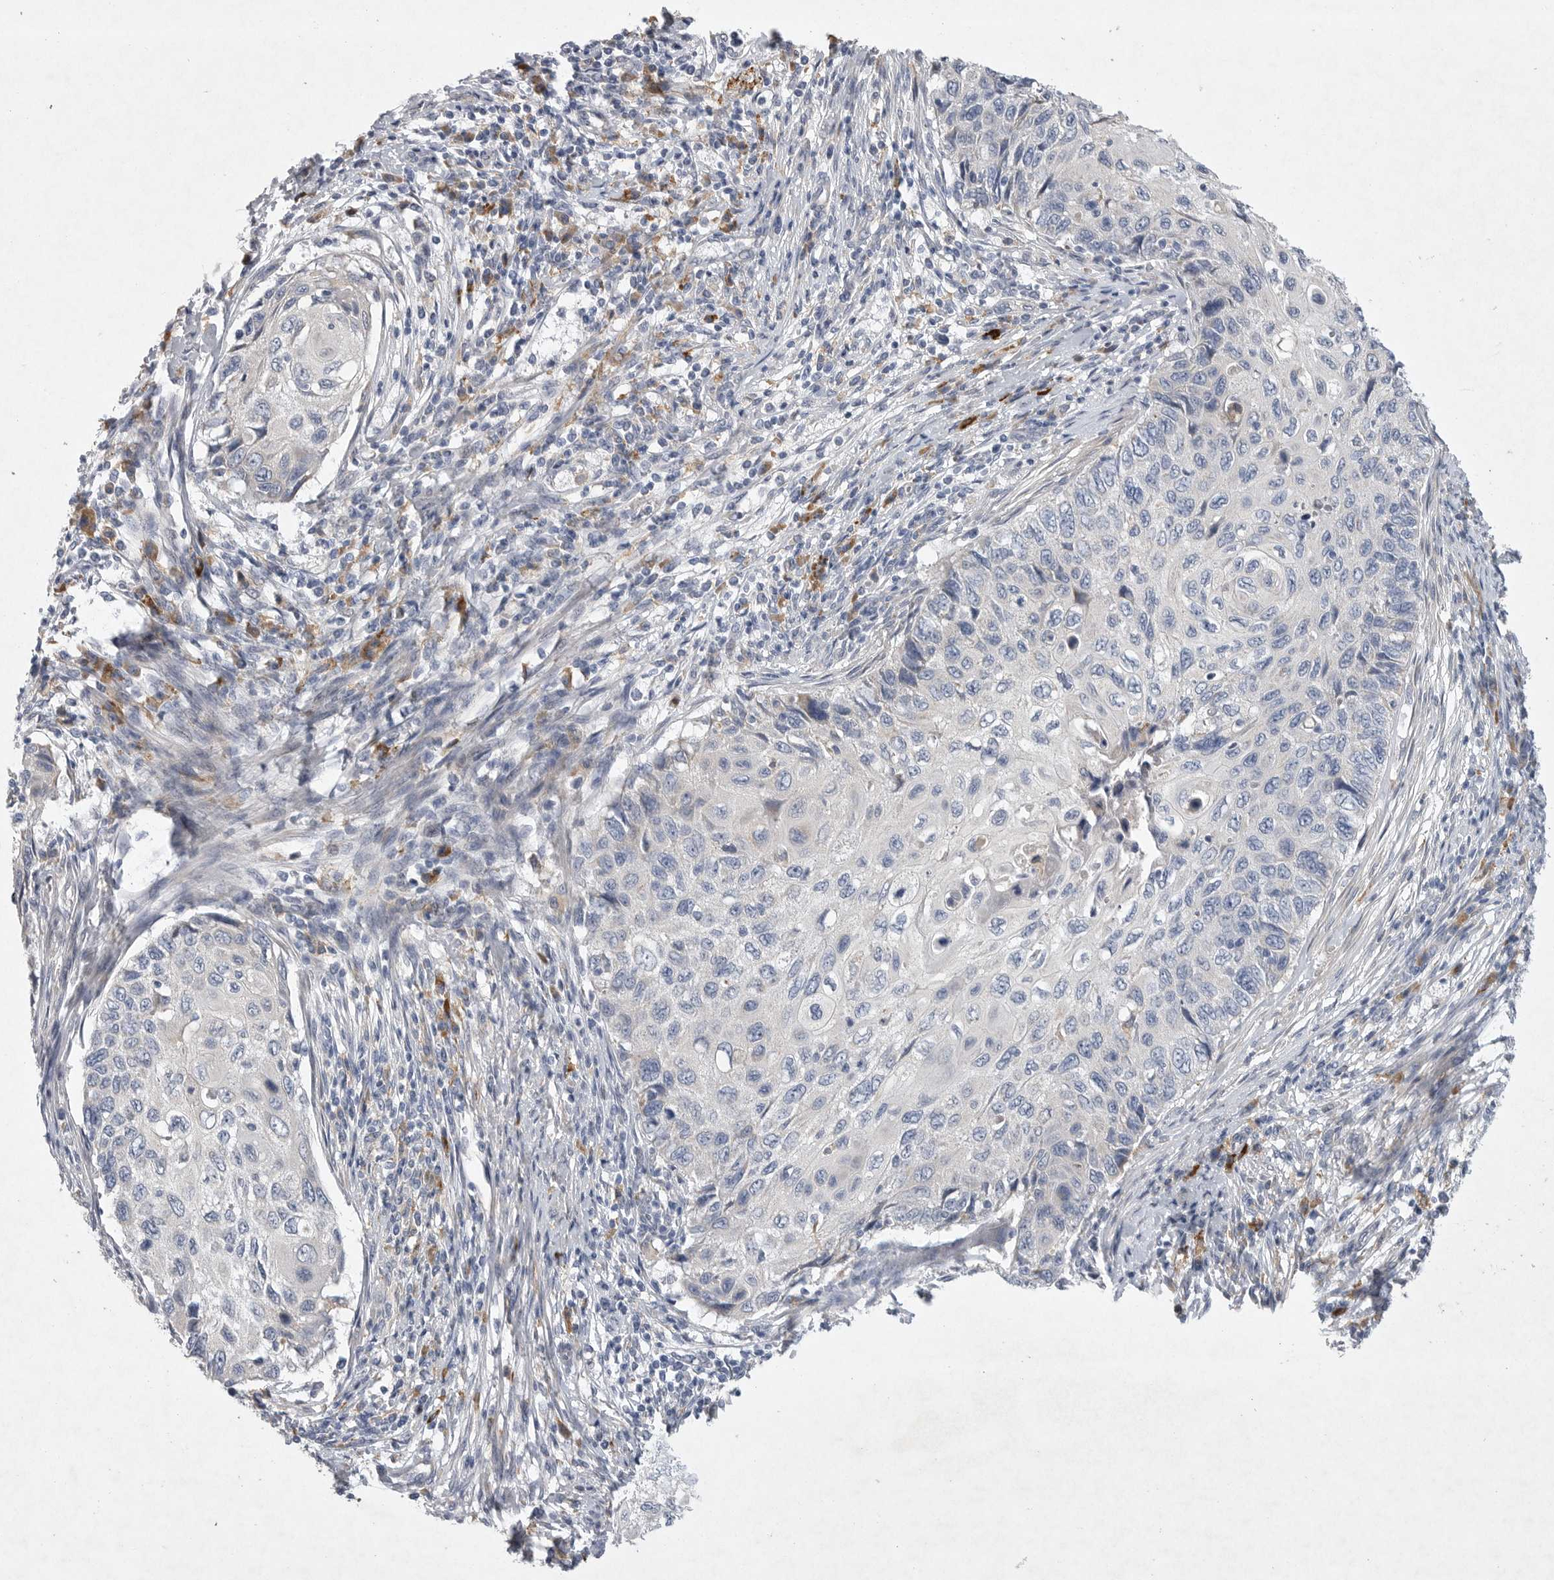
{"staining": {"intensity": "negative", "quantity": "none", "location": "none"}, "tissue": "cervical cancer", "cell_type": "Tumor cells", "image_type": "cancer", "snomed": [{"axis": "morphology", "description": "Squamous cell carcinoma, NOS"}, {"axis": "topography", "description": "Cervix"}], "caption": "Human cervical squamous cell carcinoma stained for a protein using immunohistochemistry (IHC) reveals no staining in tumor cells.", "gene": "EDEM3", "patient": {"sex": "female", "age": 70}}